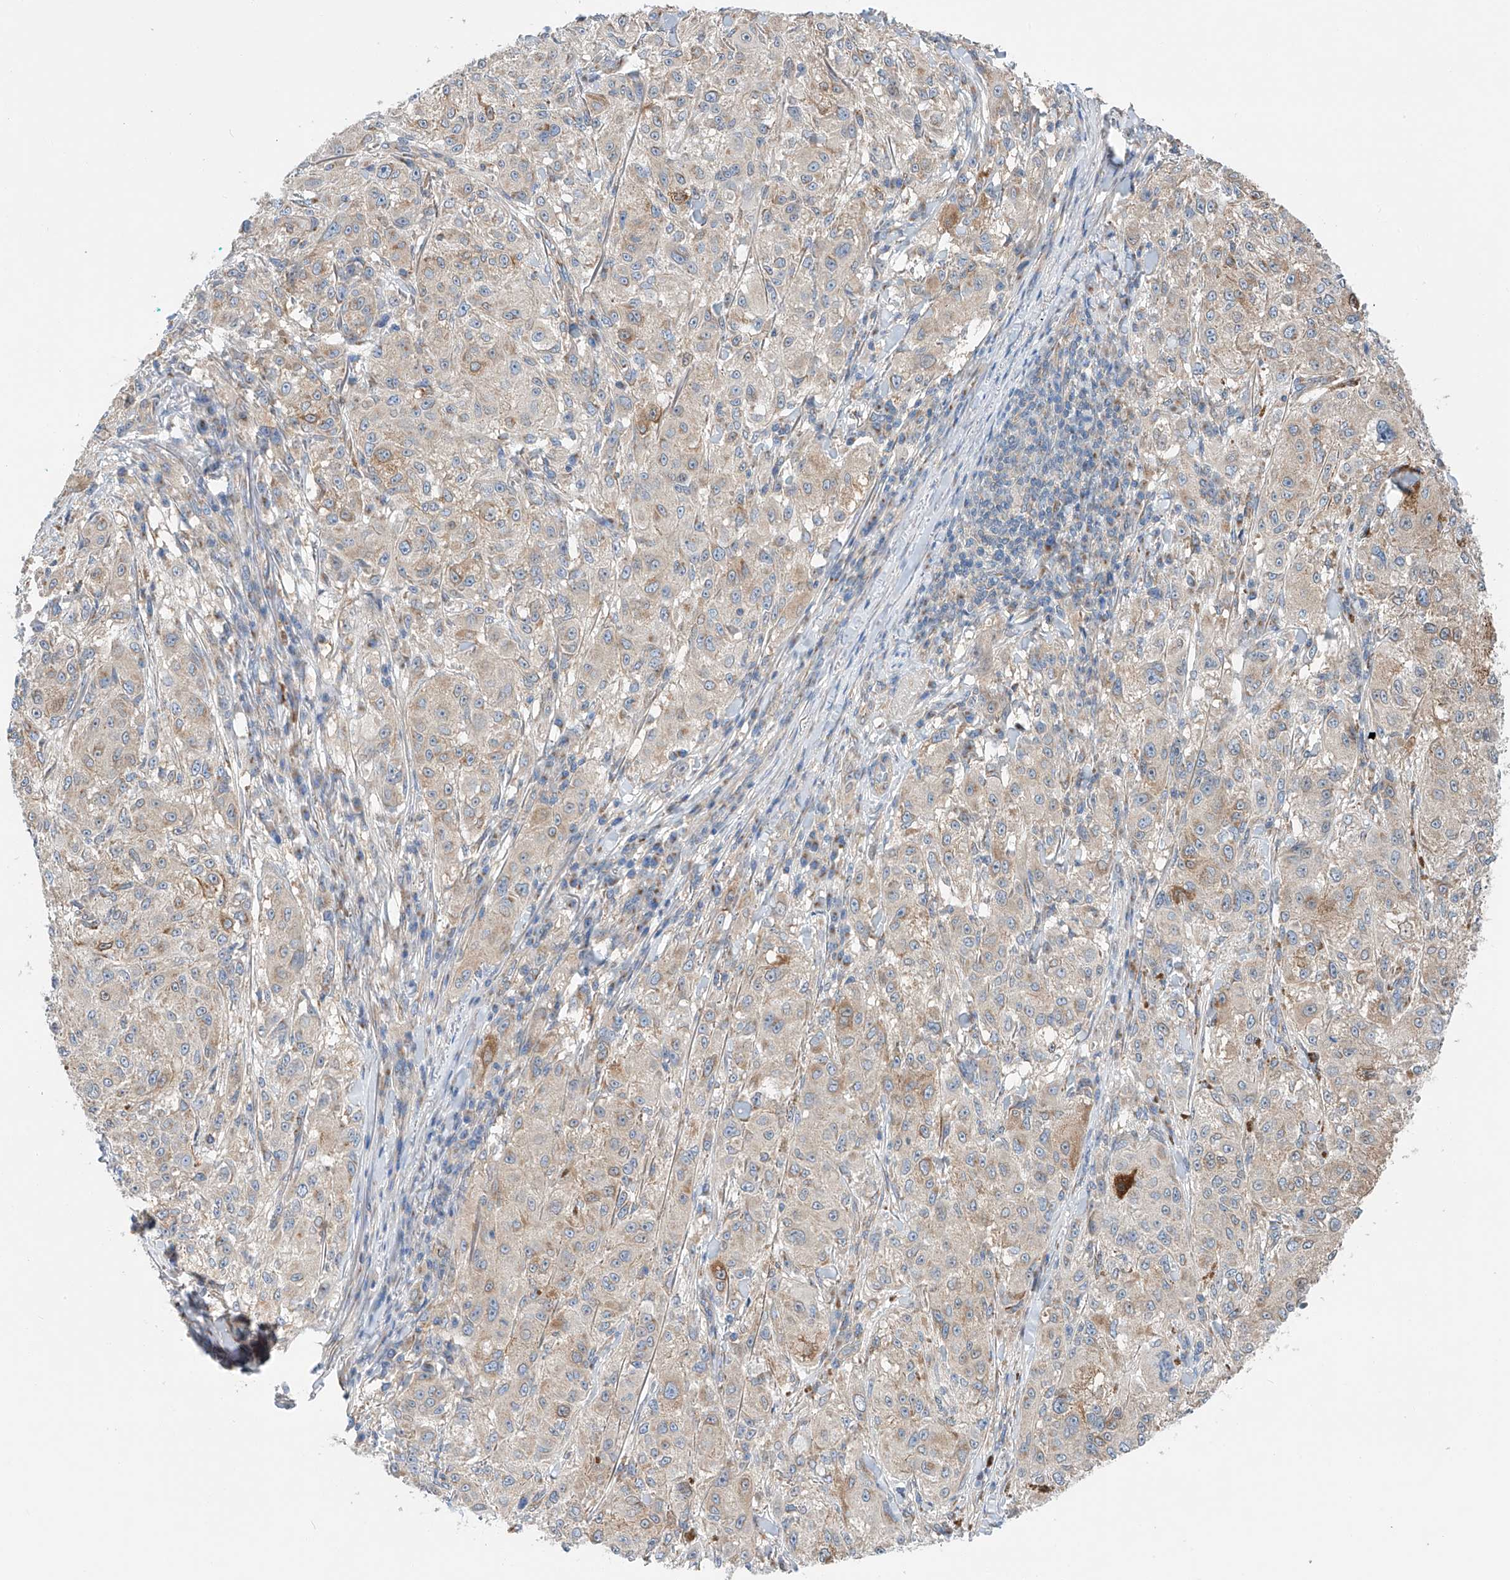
{"staining": {"intensity": "weak", "quantity": "<25%", "location": "cytoplasmic/membranous"}, "tissue": "melanoma", "cell_type": "Tumor cells", "image_type": "cancer", "snomed": [{"axis": "morphology", "description": "Necrosis, NOS"}, {"axis": "morphology", "description": "Malignant melanoma, NOS"}, {"axis": "topography", "description": "Skin"}], "caption": "Immunohistochemical staining of malignant melanoma displays no significant staining in tumor cells.", "gene": "SLC22A7", "patient": {"sex": "female", "age": 87}}